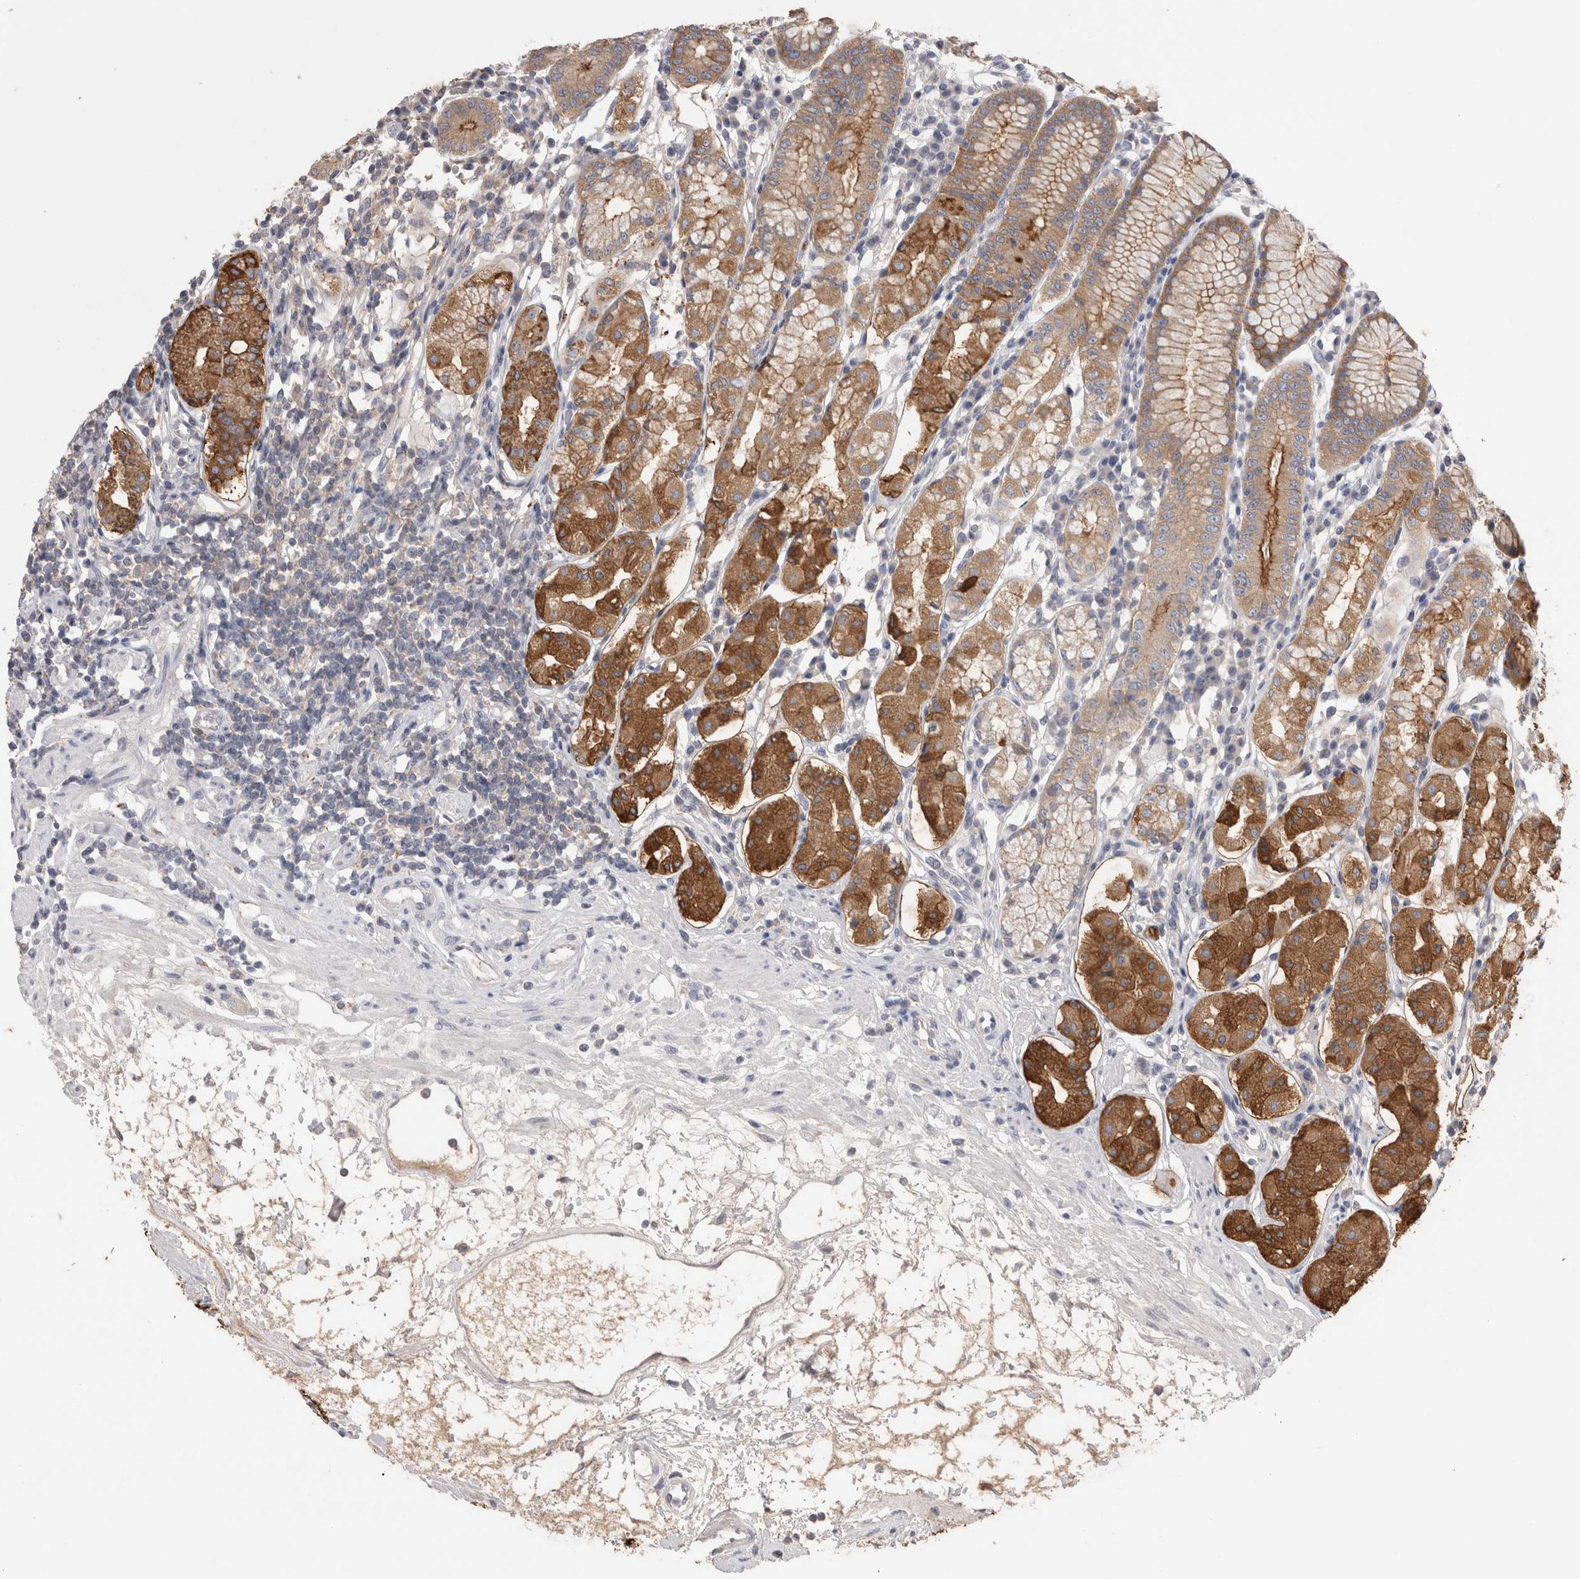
{"staining": {"intensity": "strong", "quantity": ">75%", "location": "cytoplasmic/membranous"}, "tissue": "stomach", "cell_type": "Glandular cells", "image_type": "normal", "snomed": [{"axis": "morphology", "description": "Normal tissue, NOS"}, {"axis": "topography", "description": "Stomach"}, {"axis": "topography", "description": "Stomach, lower"}], "caption": "Normal stomach reveals strong cytoplasmic/membranous staining in approximately >75% of glandular cells.", "gene": "OTOR", "patient": {"sex": "female", "age": 56}}